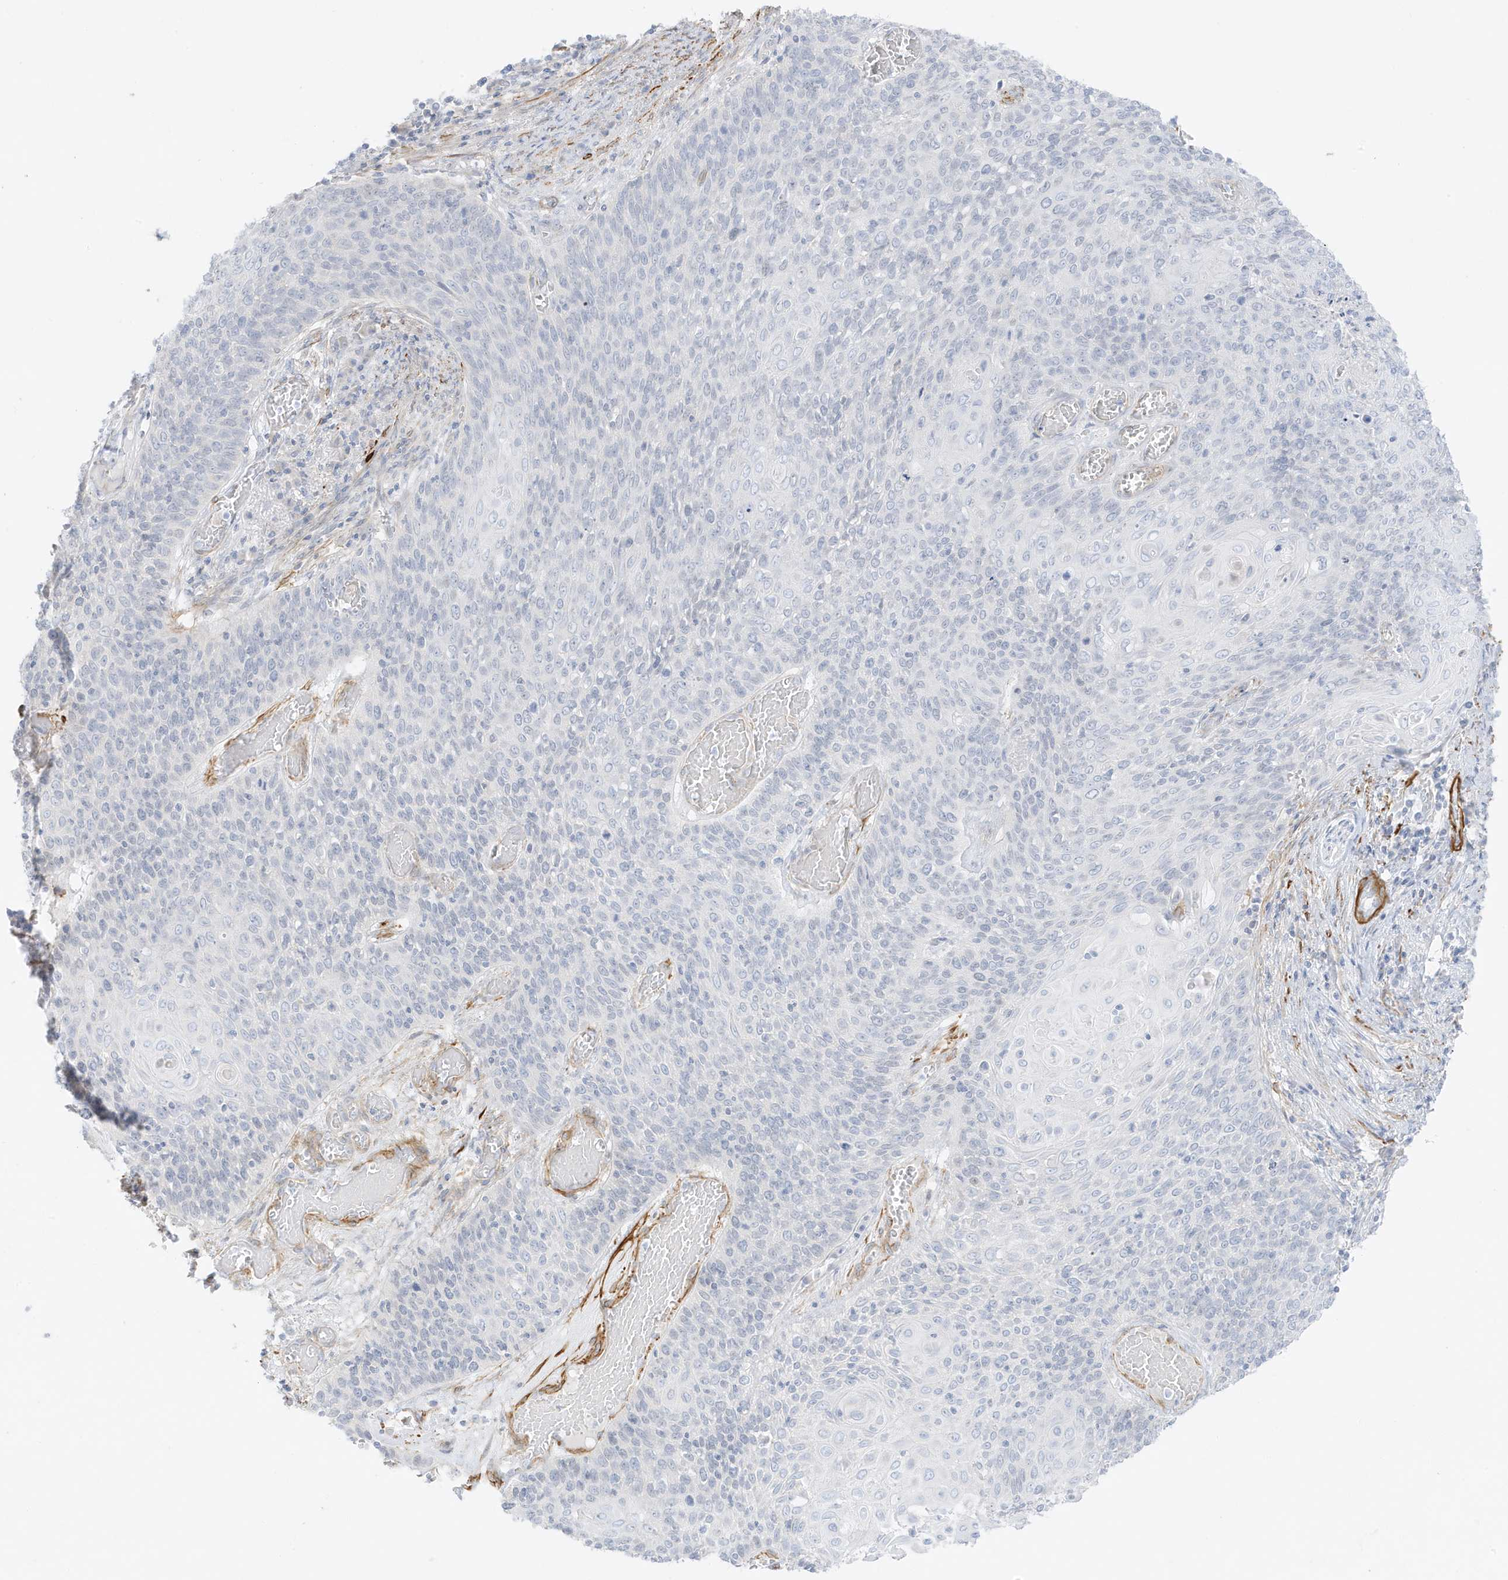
{"staining": {"intensity": "negative", "quantity": "none", "location": "none"}, "tissue": "cervical cancer", "cell_type": "Tumor cells", "image_type": "cancer", "snomed": [{"axis": "morphology", "description": "Squamous cell carcinoma, NOS"}, {"axis": "topography", "description": "Cervix"}], "caption": "The micrograph exhibits no staining of tumor cells in squamous cell carcinoma (cervical).", "gene": "SLC22A13", "patient": {"sex": "female", "age": 39}}